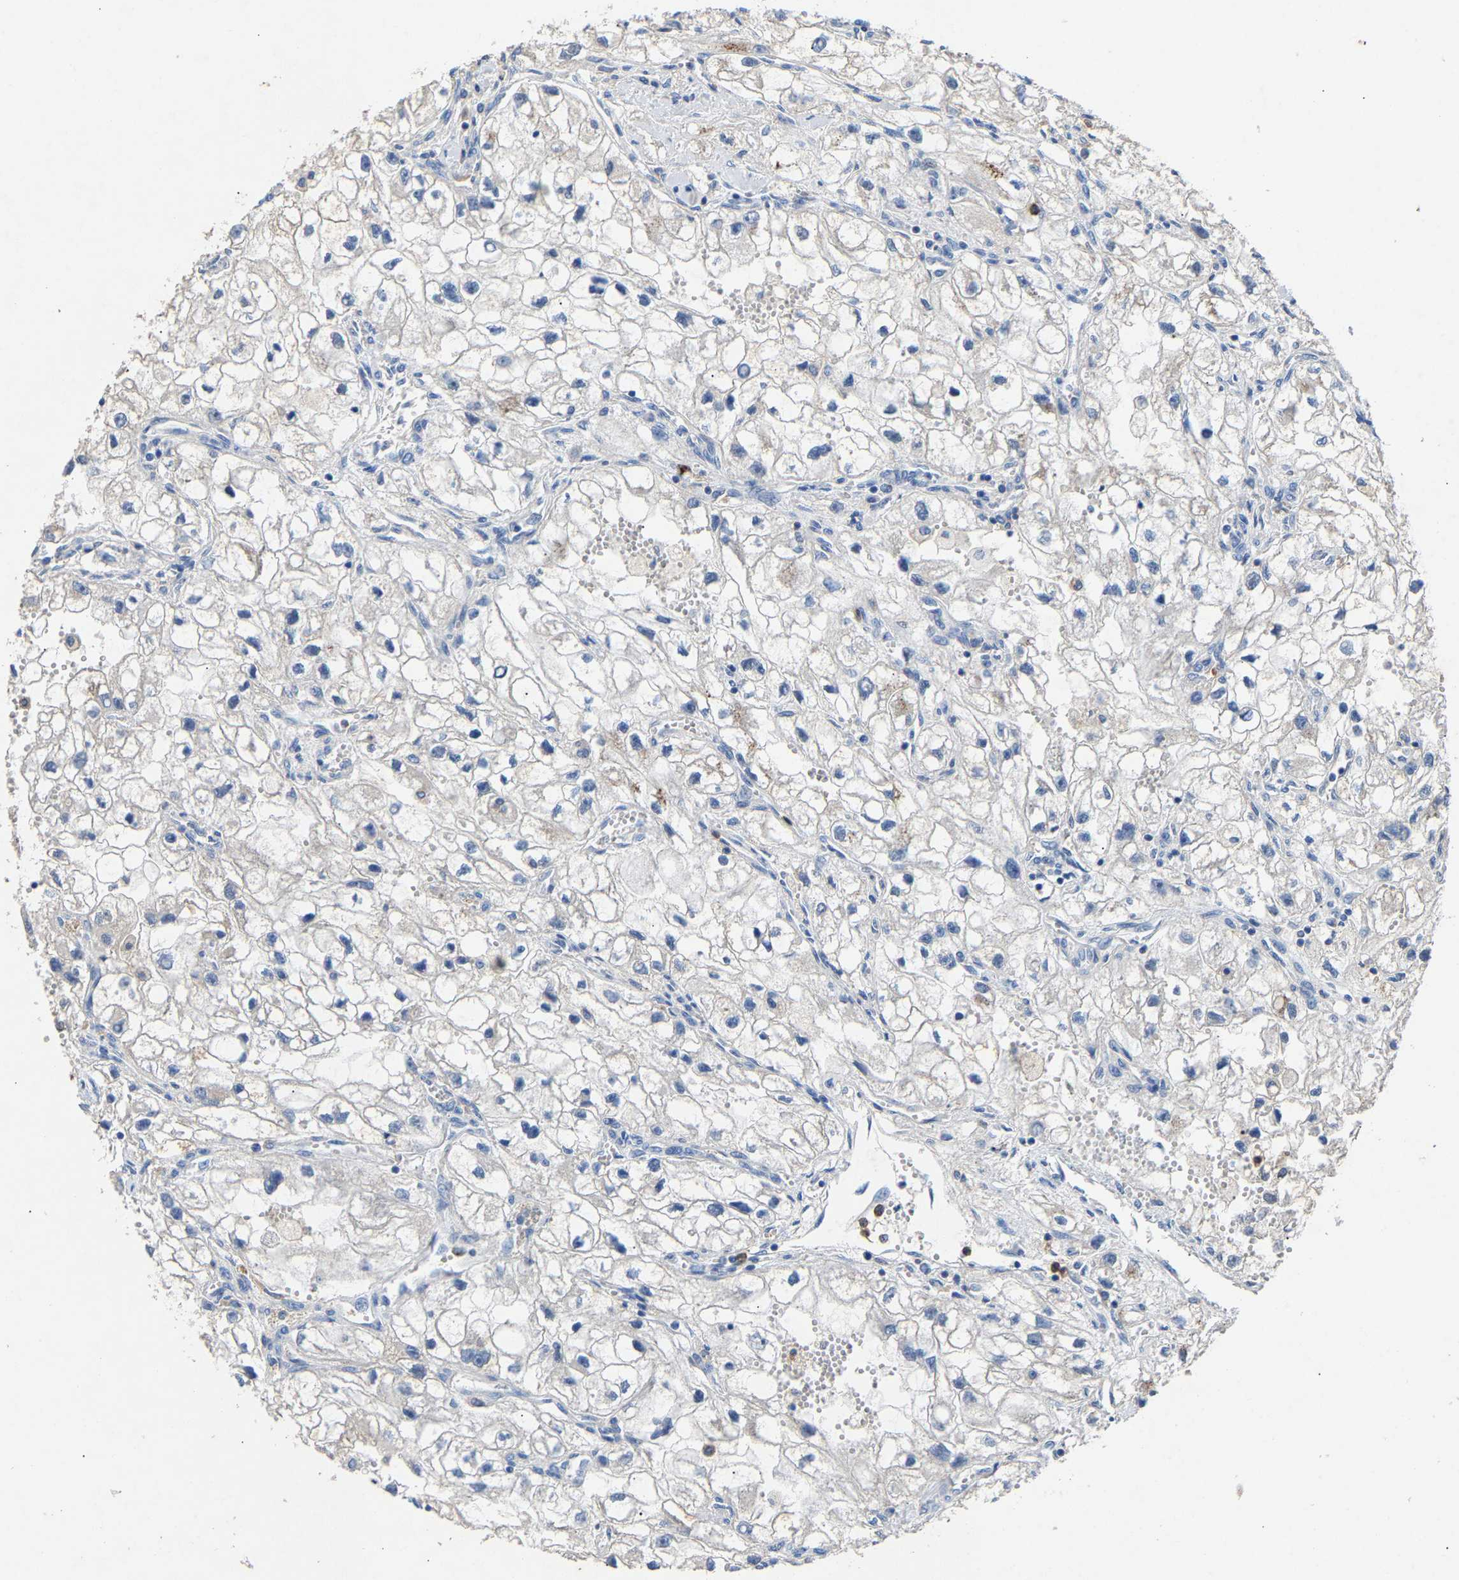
{"staining": {"intensity": "negative", "quantity": "none", "location": "none"}, "tissue": "renal cancer", "cell_type": "Tumor cells", "image_type": "cancer", "snomed": [{"axis": "morphology", "description": "Adenocarcinoma, NOS"}, {"axis": "topography", "description": "Kidney"}], "caption": "Tumor cells show no significant protein expression in renal cancer. The staining is performed using DAB brown chromogen with nuclei counter-stained in using hematoxylin.", "gene": "CCDC171", "patient": {"sex": "female", "age": 70}}